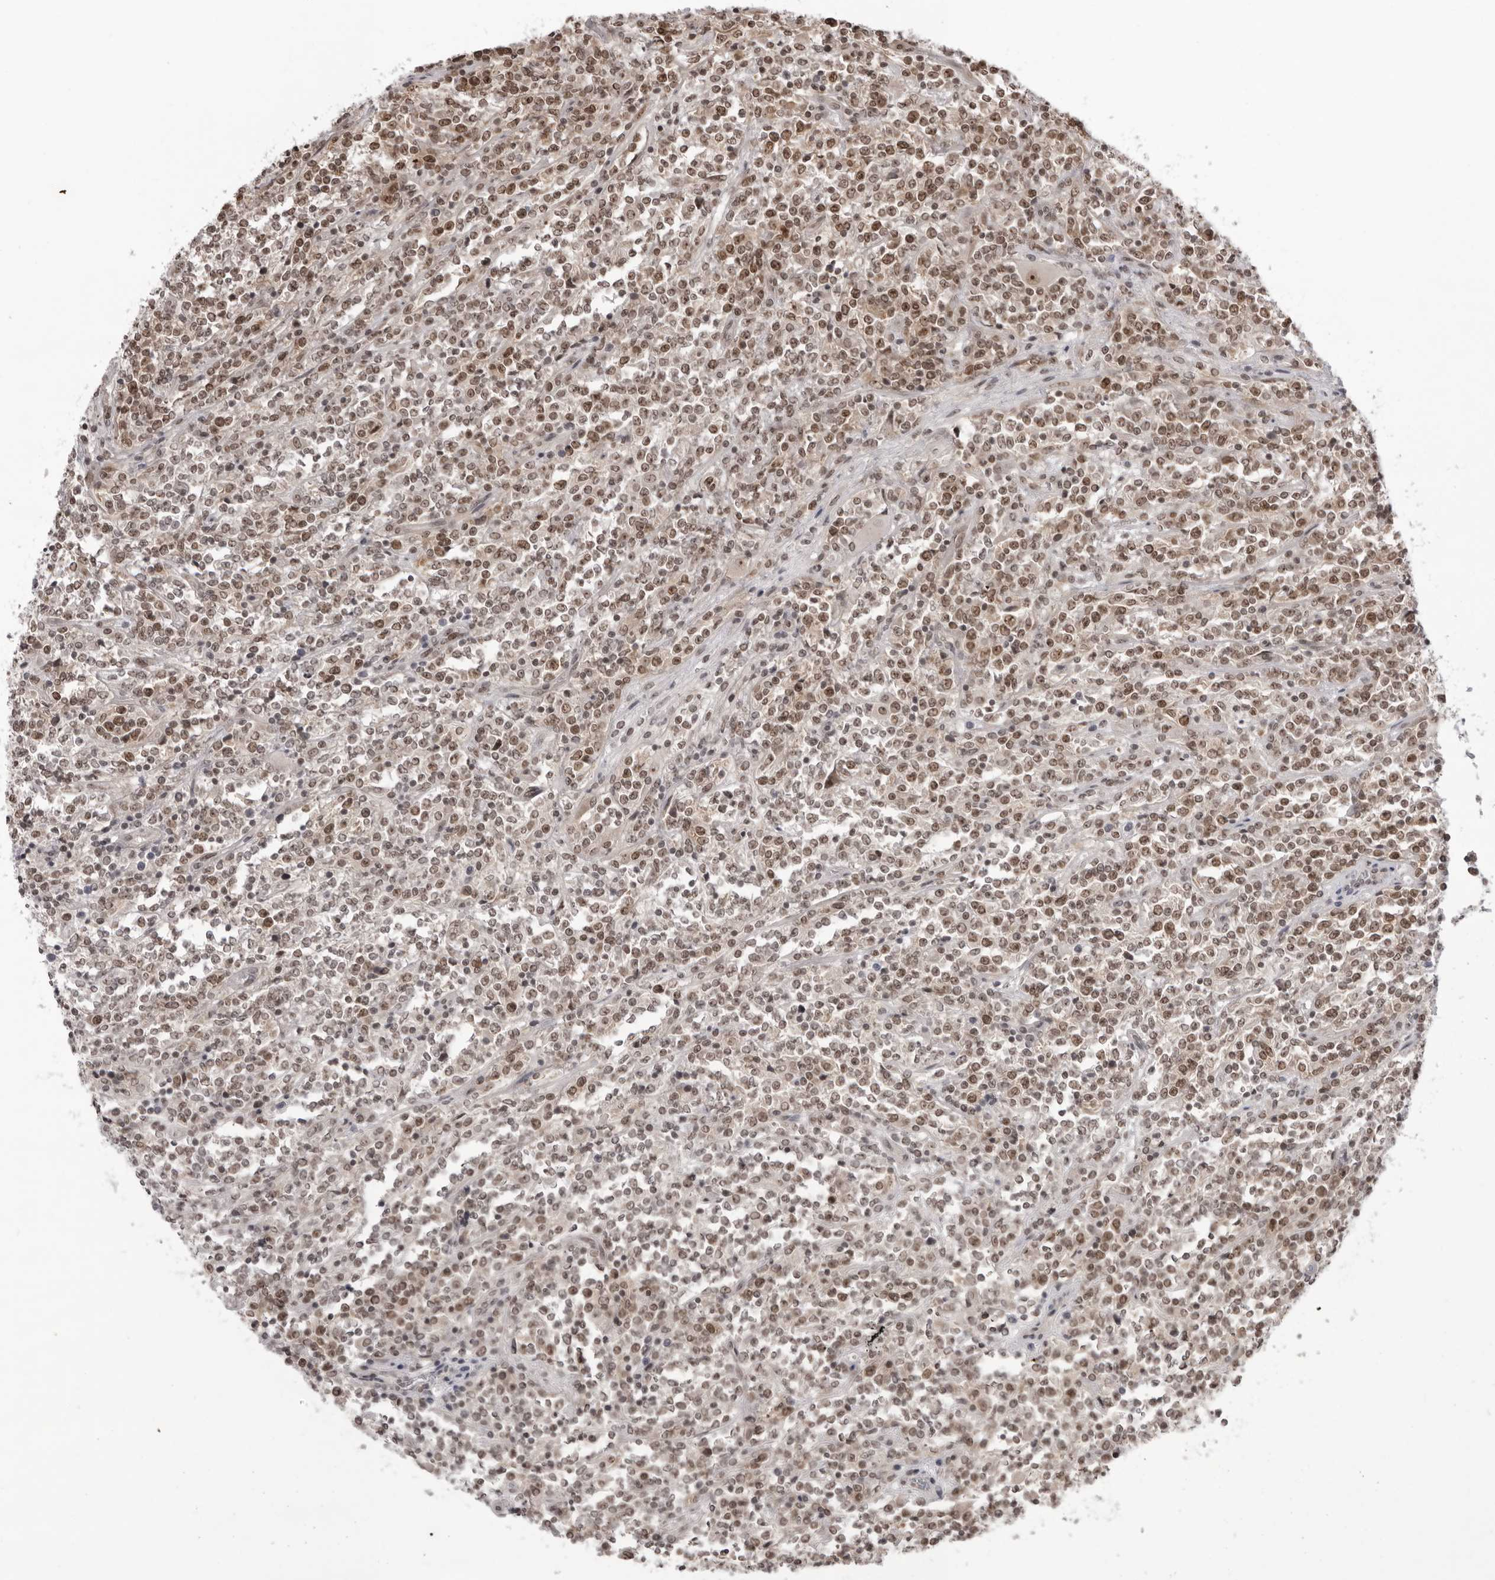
{"staining": {"intensity": "moderate", "quantity": ">75%", "location": "nuclear"}, "tissue": "lymphoma", "cell_type": "Tumor cells", "image_type": "cancer", "snomed": [{"axis": "morphology", "description": "Malignant lymphoma, non-Hodgkin's type, High grade"}, {"axis": "topography", "description": "Soft tissue"}], "caption": "Protein expression analysis of malignant lymphoma, non-Hodgkin's type (high-grade) displays moderate nuclear staining in about >75% of tumor cells. Nuclei are stained in blue.", "gene": "EXOSC10", "patient": {"sex": "male", "age": 18}}